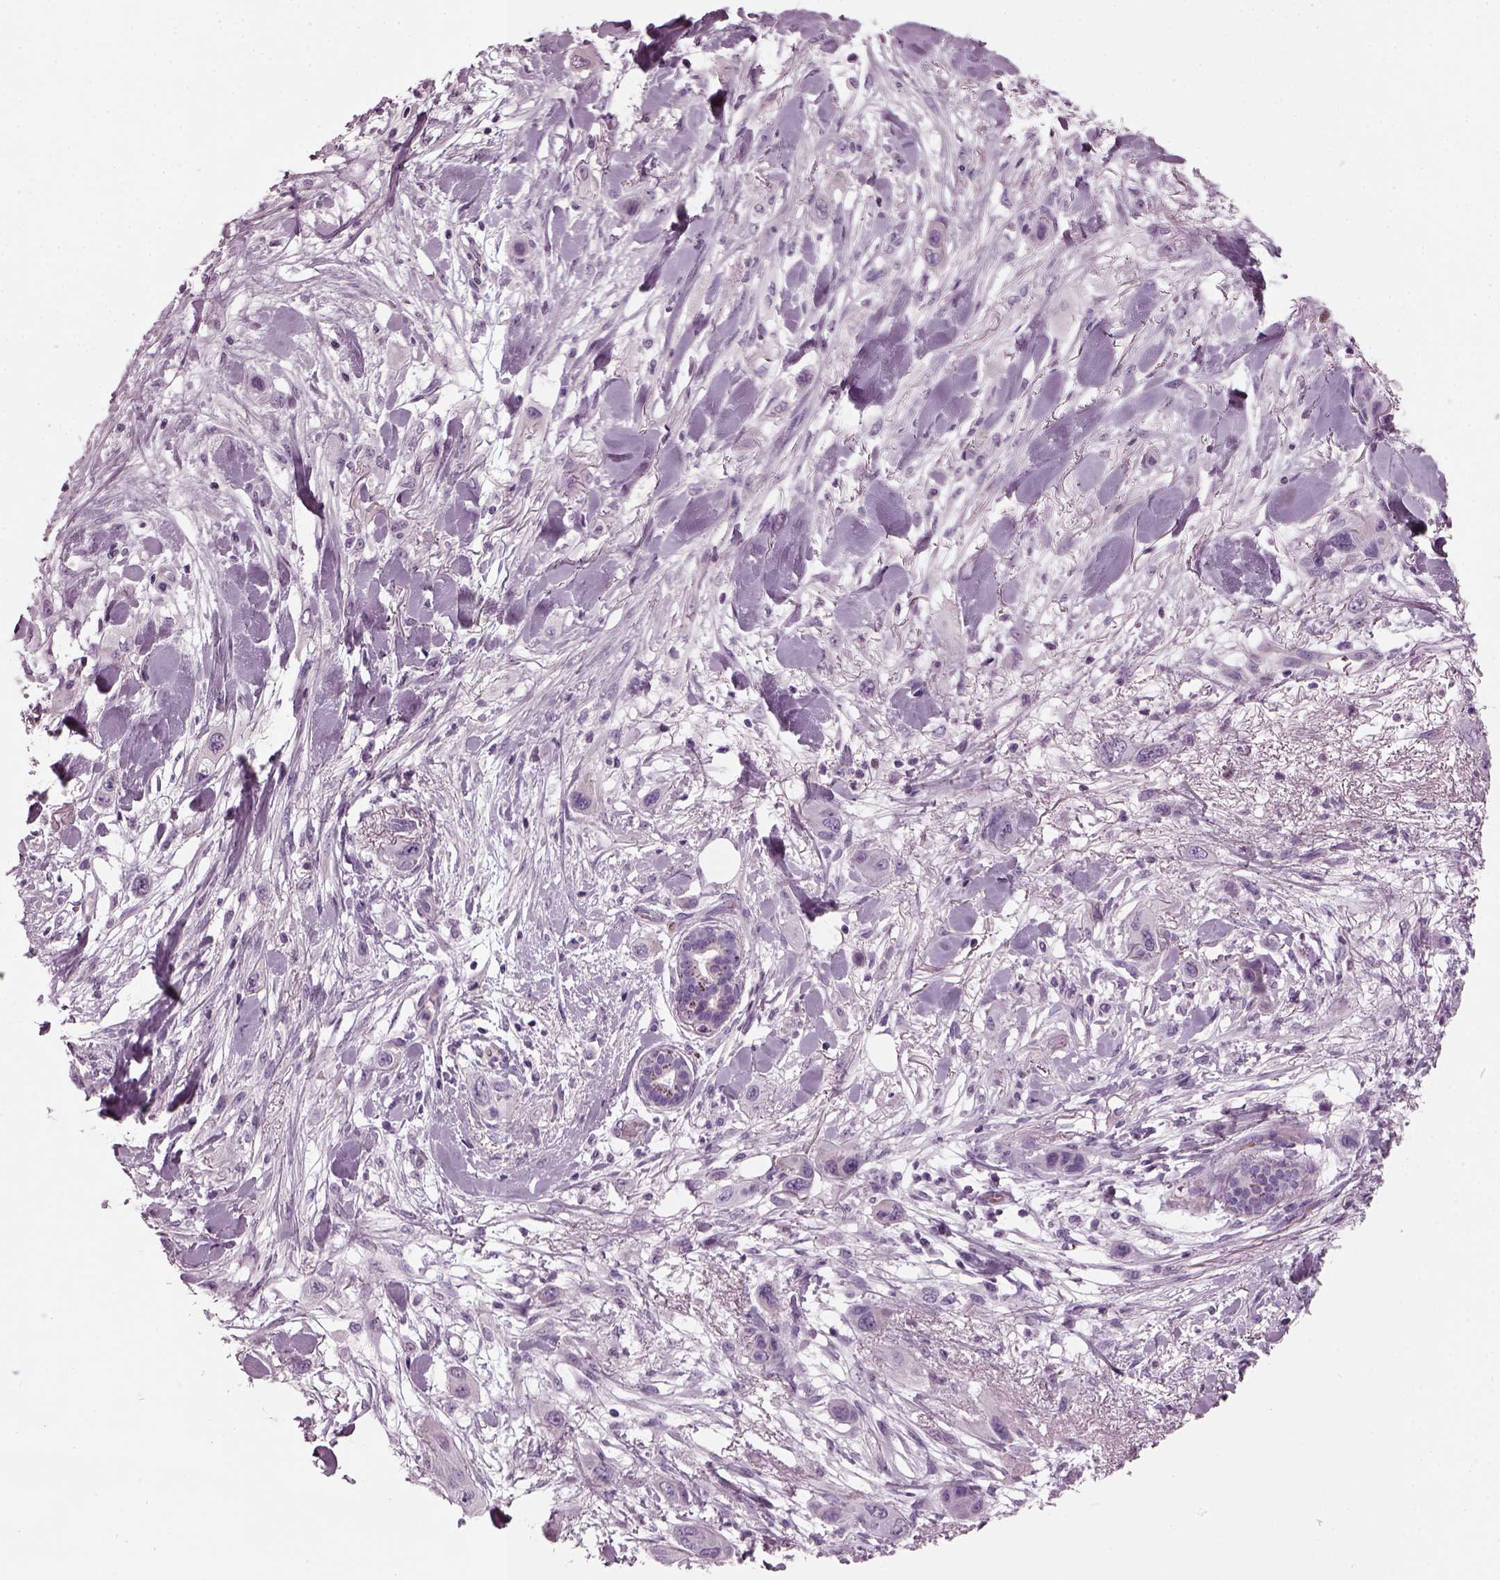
{"staining": {"intensity": "negative", "quantity": "none", "location": "none"}, "tissue": "skin cancer", "cell_type": "Tumor cells", "image_type": "cancer", "snomed": [{"axis": "morphology", "description": "Squamous cell carcinoma, NOS"}, {"axis": "topography", "description": "Skin"}], "caption": "The micrograph reveals no significant expression in tumor cells of skin cancer. The staining was performed using DAB to visualize the protein expression in brown, while the nuclei were stained in blue with hematoxylin (Magnification: 20x).", "gene": "DPYSL5", "patient": {"sex": "male", "age": 79}}